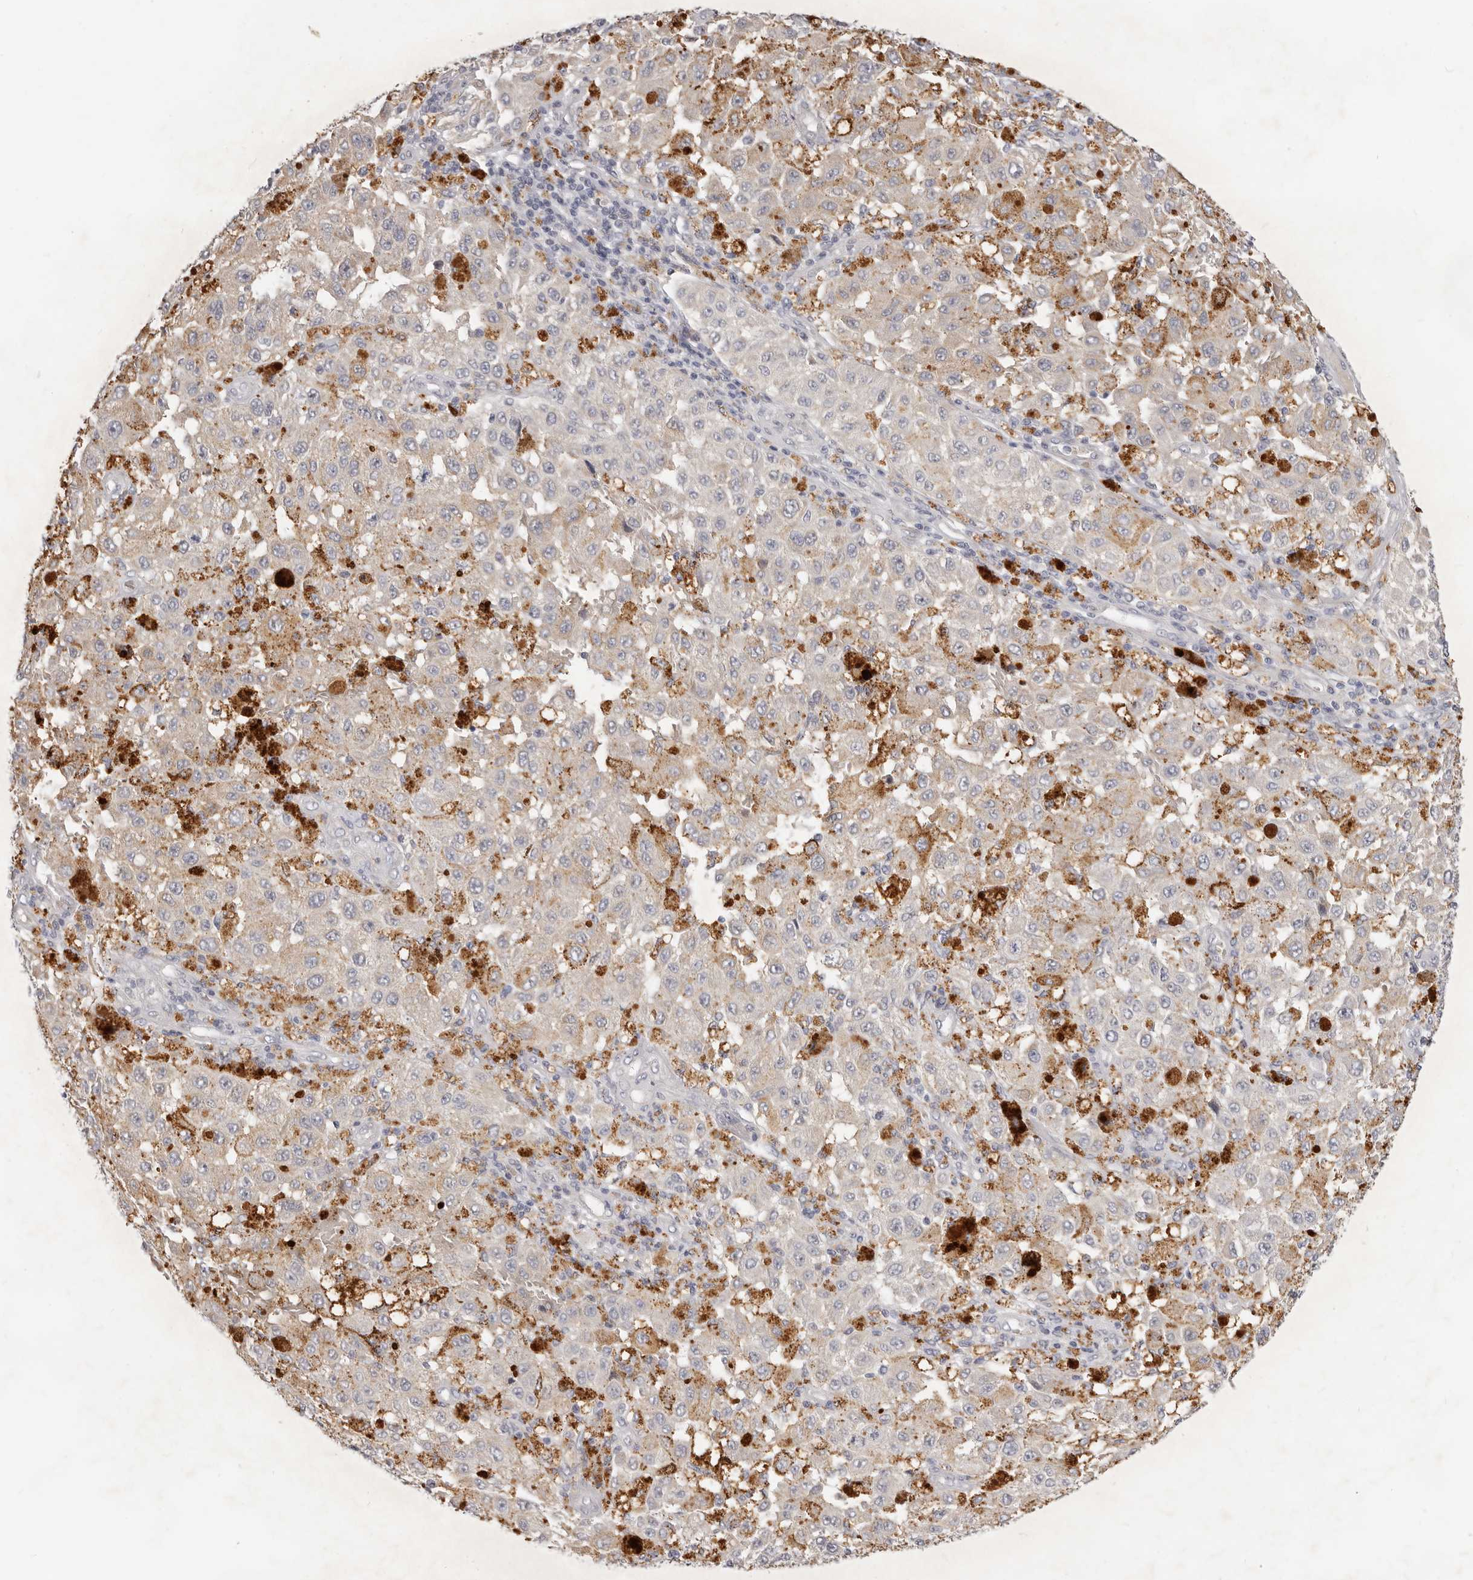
{"staining": {"intensity": "negative", "quantity": "none", "location": "none"}, "tissue": "melanoma", "cell_type": "Tumor cells", "image_type": "cancer", "snomed": [{"axis": "morphology", "description": "Malignant melanoma, NOS"}, {"axis": "topography", "description": "Skin"}], "caption": "The micrograph exhibits no significant staining in tumor cells of melanoma.", "gene": "TFB2M", "patient": {"sex": "female", "age": 64}}